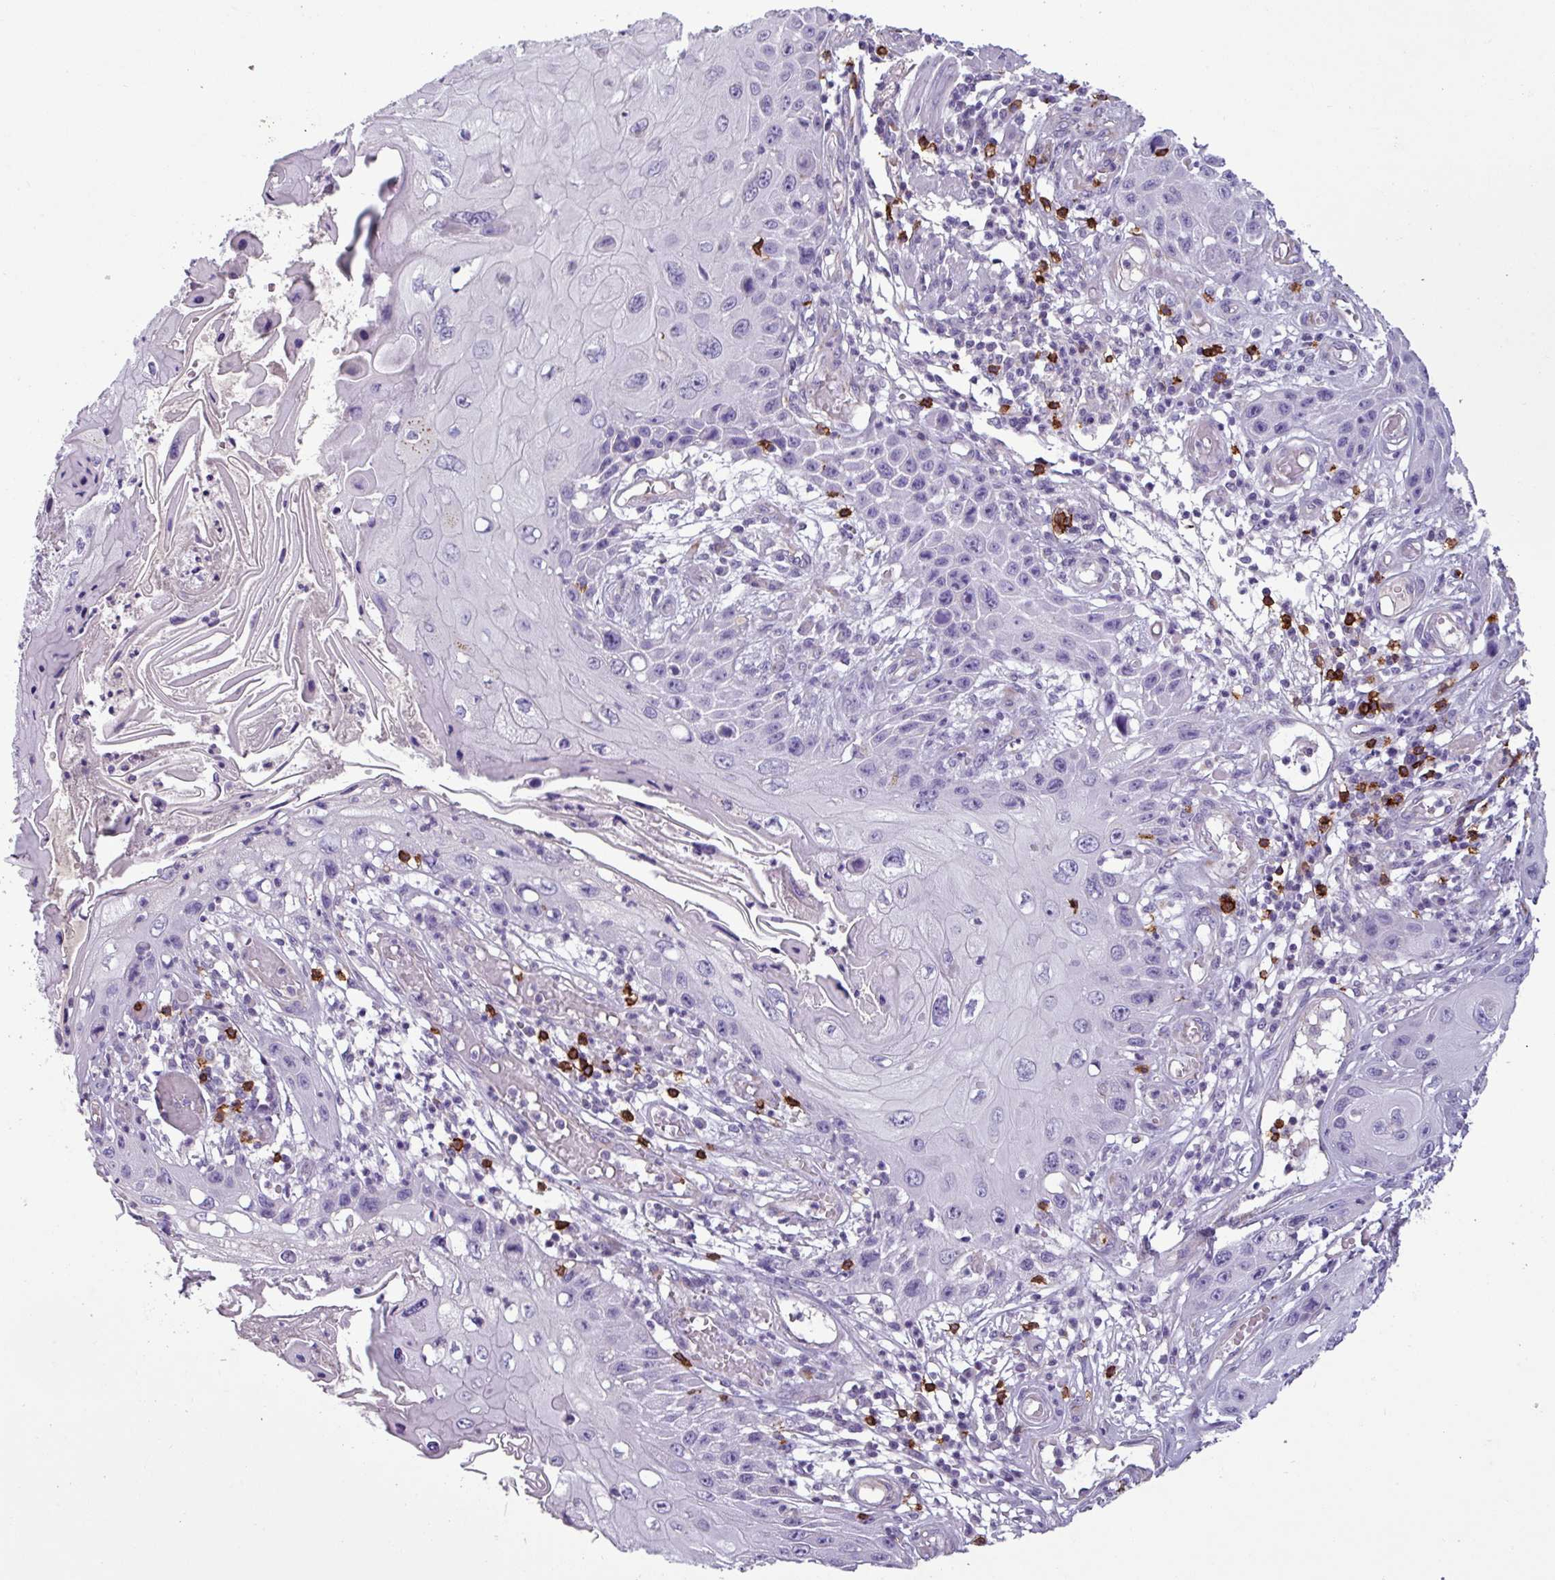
{"staining": {"intensity": "negative", "quantity": "none", "location": "none"}, "tissue": "skin cancer", "cell_type": "Tumor cells", "image_type": "cancer", "snomed": [{"axis": "morphology", "description": "Squamous cell carcinoma, NOS"}, {"axis": "topography", "description": "Skin"}, {"axis": "topography", "description": "Vulva"}], "caption": "This is an immunohistochemistry photomicrograph of skin squamous cell carcinoma. There is no positivity in tumor cells.", "gene": "CD8A", "patient": {"sex": "female", "age": 44}}